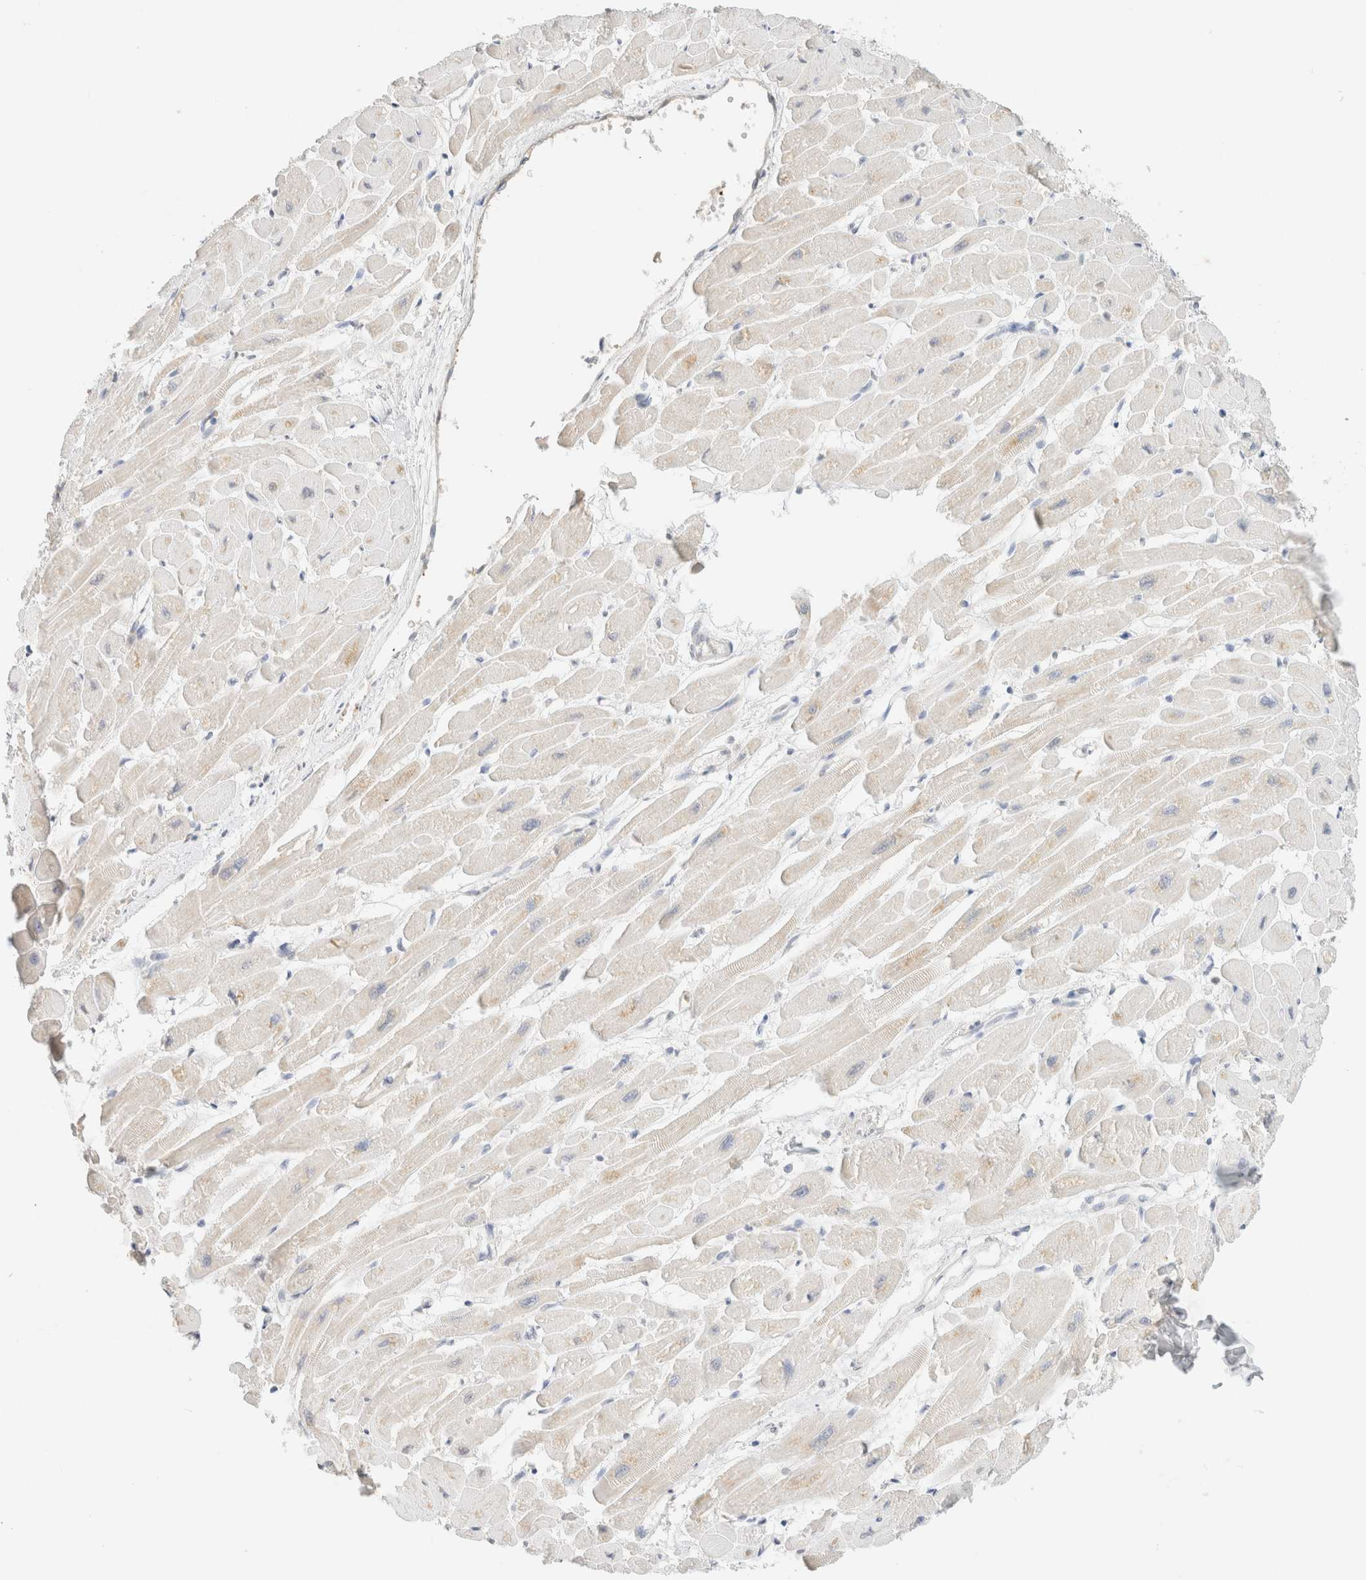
{"staining": {"intensity": "weak", "quantity": "<25%", "location": "cytoplasmic/membranous"}, "tissue": "heart muscle", "cell_type": "Cardiomyocytes", "image_type": "normal", "snomed": [{"axis": "morphology", "description": "Normal tissue, NOS"}, {"axis": "topography", "description": "Heart"}], "caption": "High power microscopy image of an immunohistochemistry micrograph of normal heart muscle, revealing no significant staining in cardiomyocytes. (Brightfield microscopy of DAB immunohistochemistry at high magnification).", "gene": "CPA1", "patient": {"sex": "female", "age": 54}}